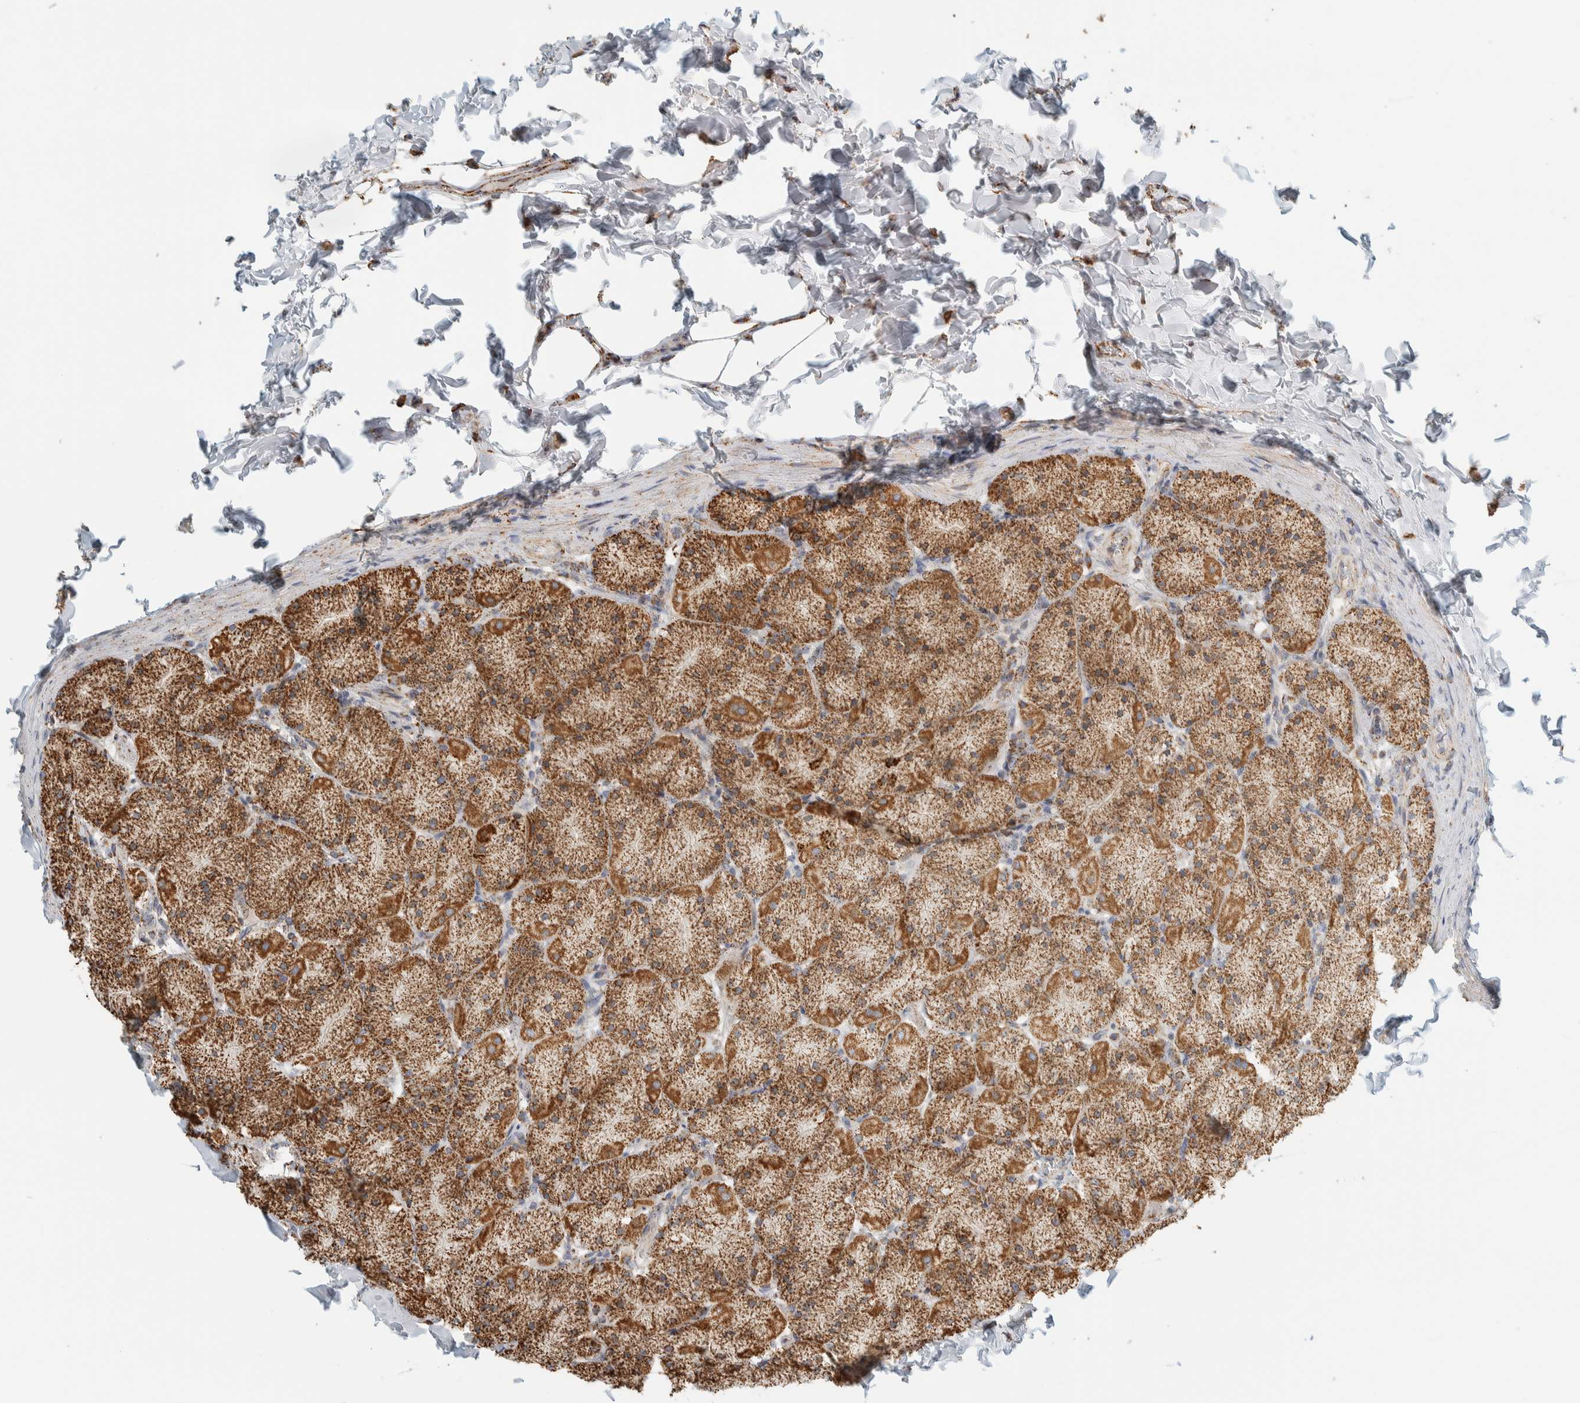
{"staining": {"intensity": "strong", "quantity": ">75%", "location": "cytoplasmic/membranous"}, "tissue": "stomach", "cell_type": "Glandular cells", "image_type": "normal", "snomed": [{"axis": "morphology", "description": "Normal tissue, NOS"}, {"axis": "topography", "description": "Stomach, upper"}], "caption": "Strong cytoplasmic/membranous positivity is identified in approximately >75% of glandular cells in normal stomach. The protein of interest is shown in brown color, while the nuclei are stained blue.", "gene": "ZNF454", "patient": {"sex": "female", "age": 56}}